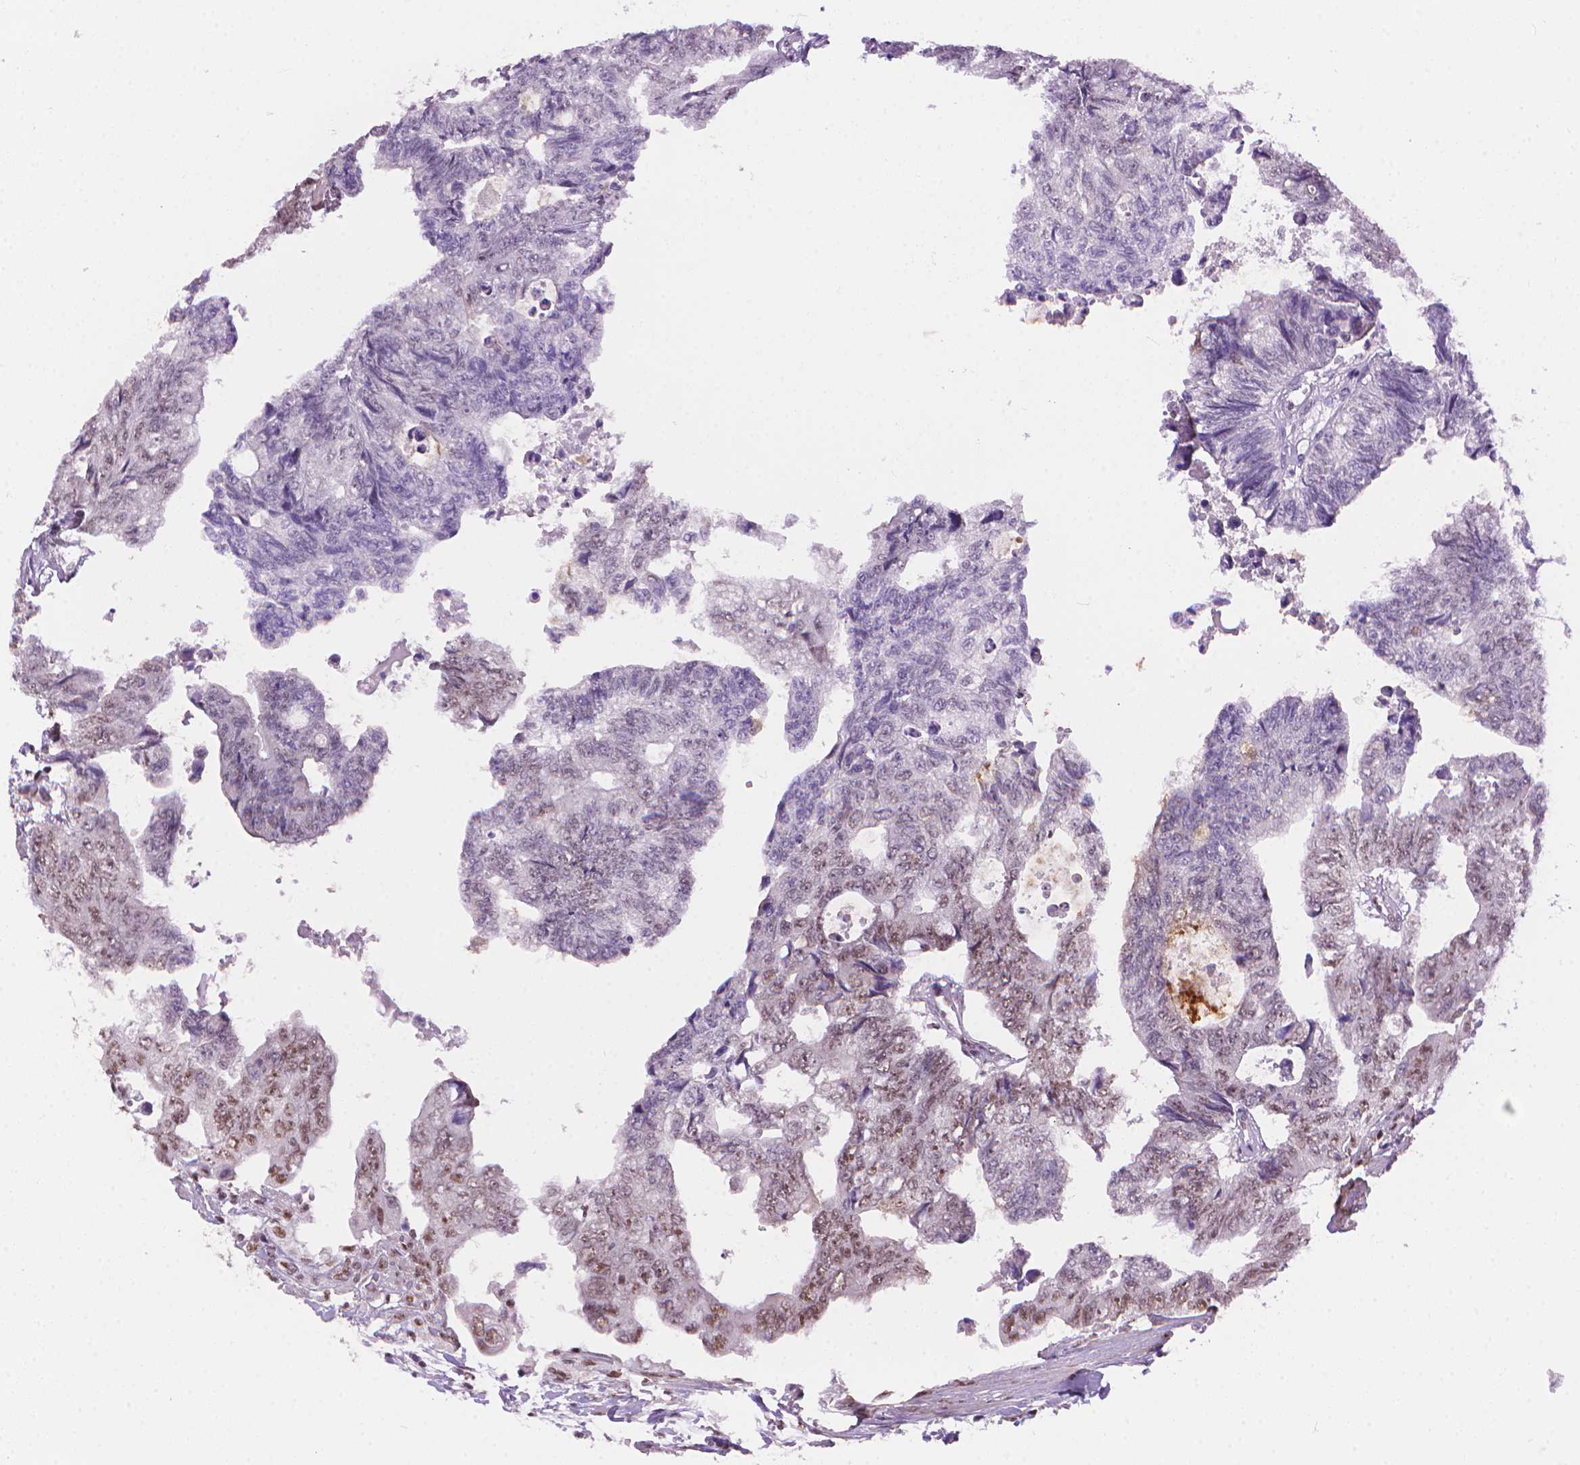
{"staining": {"intensity": "moderate", "quantity": "<25%", "location": "nuclear"}, "tissue": "colorectal cancer", "cell_type": "Tumor cells", "image_type": "cancer", "snomed": [{"axis": "morphology", "description": "Adenocarcinoma, NOS"}, {"axis": "topography", "description": "Colon"}], "caption": "The image shows immunohistochemical staining of adenocarcinoma (colorectal). There is moderate nuclear expression is present in approximately <25% of tumor cells.", "gene": "UBN1", "patient": {"sex": "male", "age": 57}}